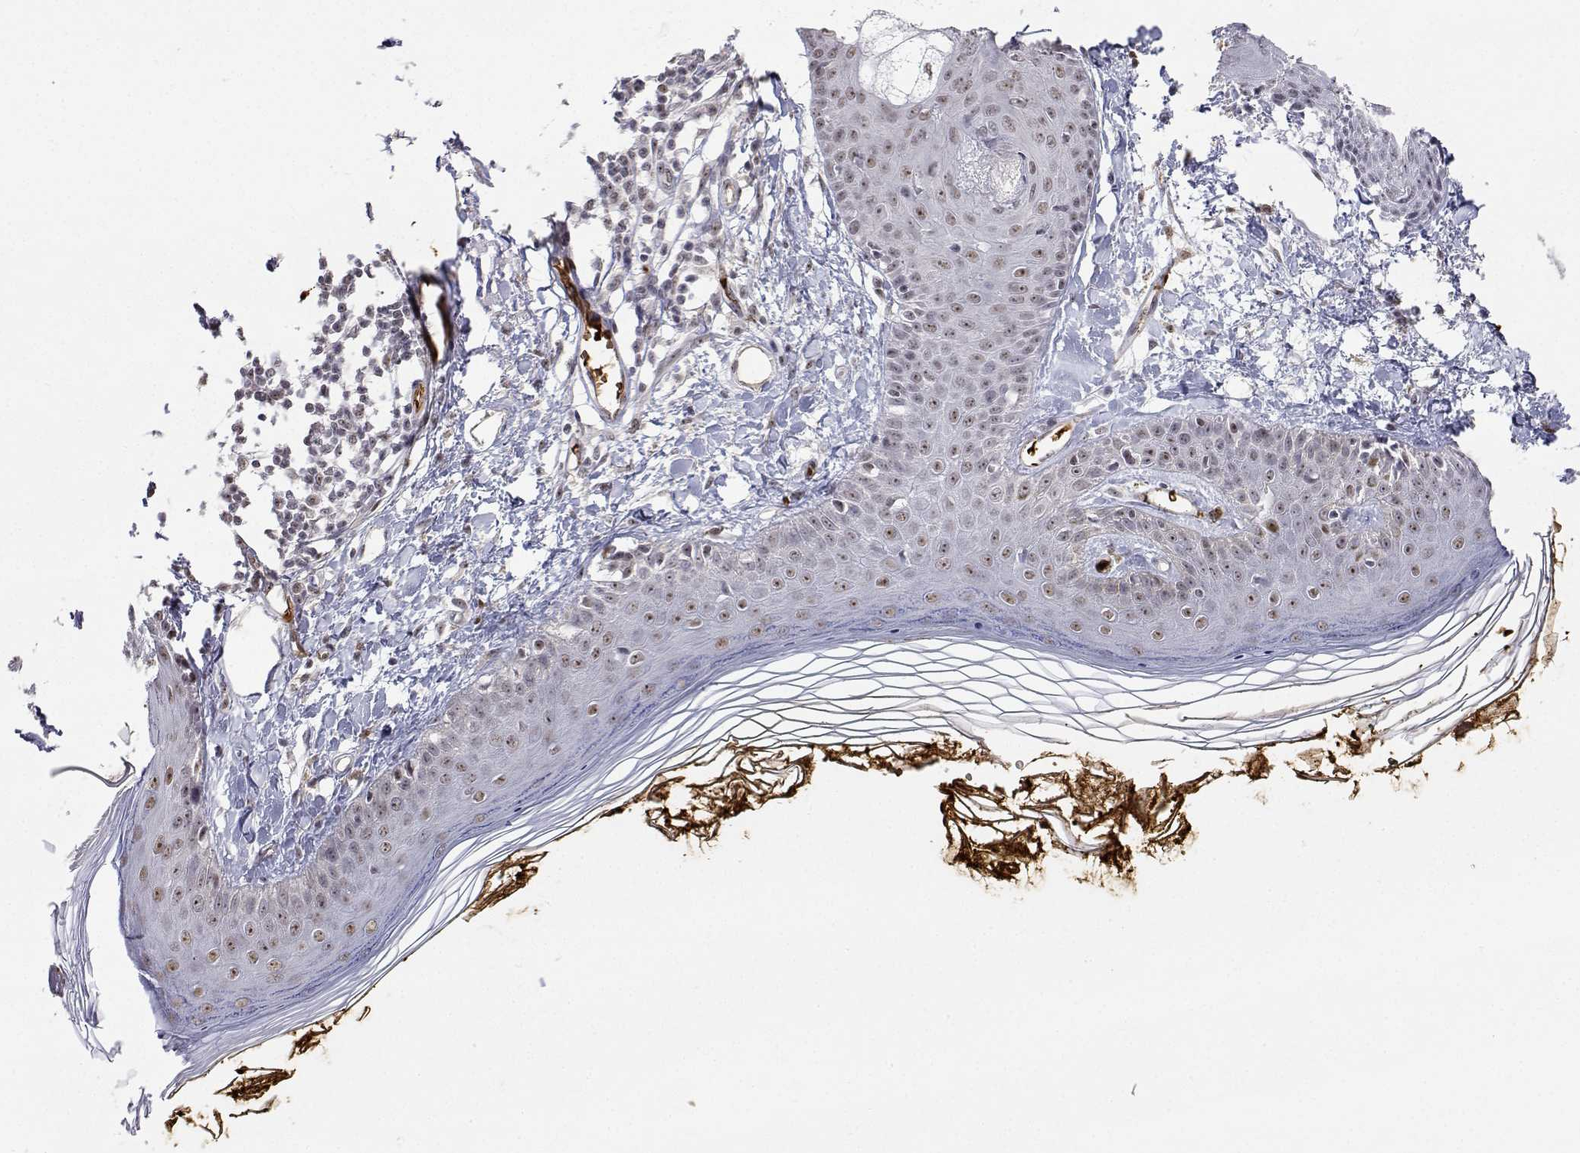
{"staining": {"intensity": "moderate", "quantity": "<25%", "location": "nuclear"}, "tissue": "skin", "cell_type": "Fibroblasts", "image_type": "normal", "snomed": [{"axis": "morphology", "description": "Normal tissue, NOS"}, {"axis": "topography", "description": "Skin"}], "caption": "Protein staining shows moderate nuclear staining in about <25% of fibroblasts in unremarkable skin. The protein is stained brown, and the nuclei are stained in blue (DAB IHC with brightfield microscopy, high magnification).", "gene": "ADAR", "patient": {"sex": "male", "age": 76}}